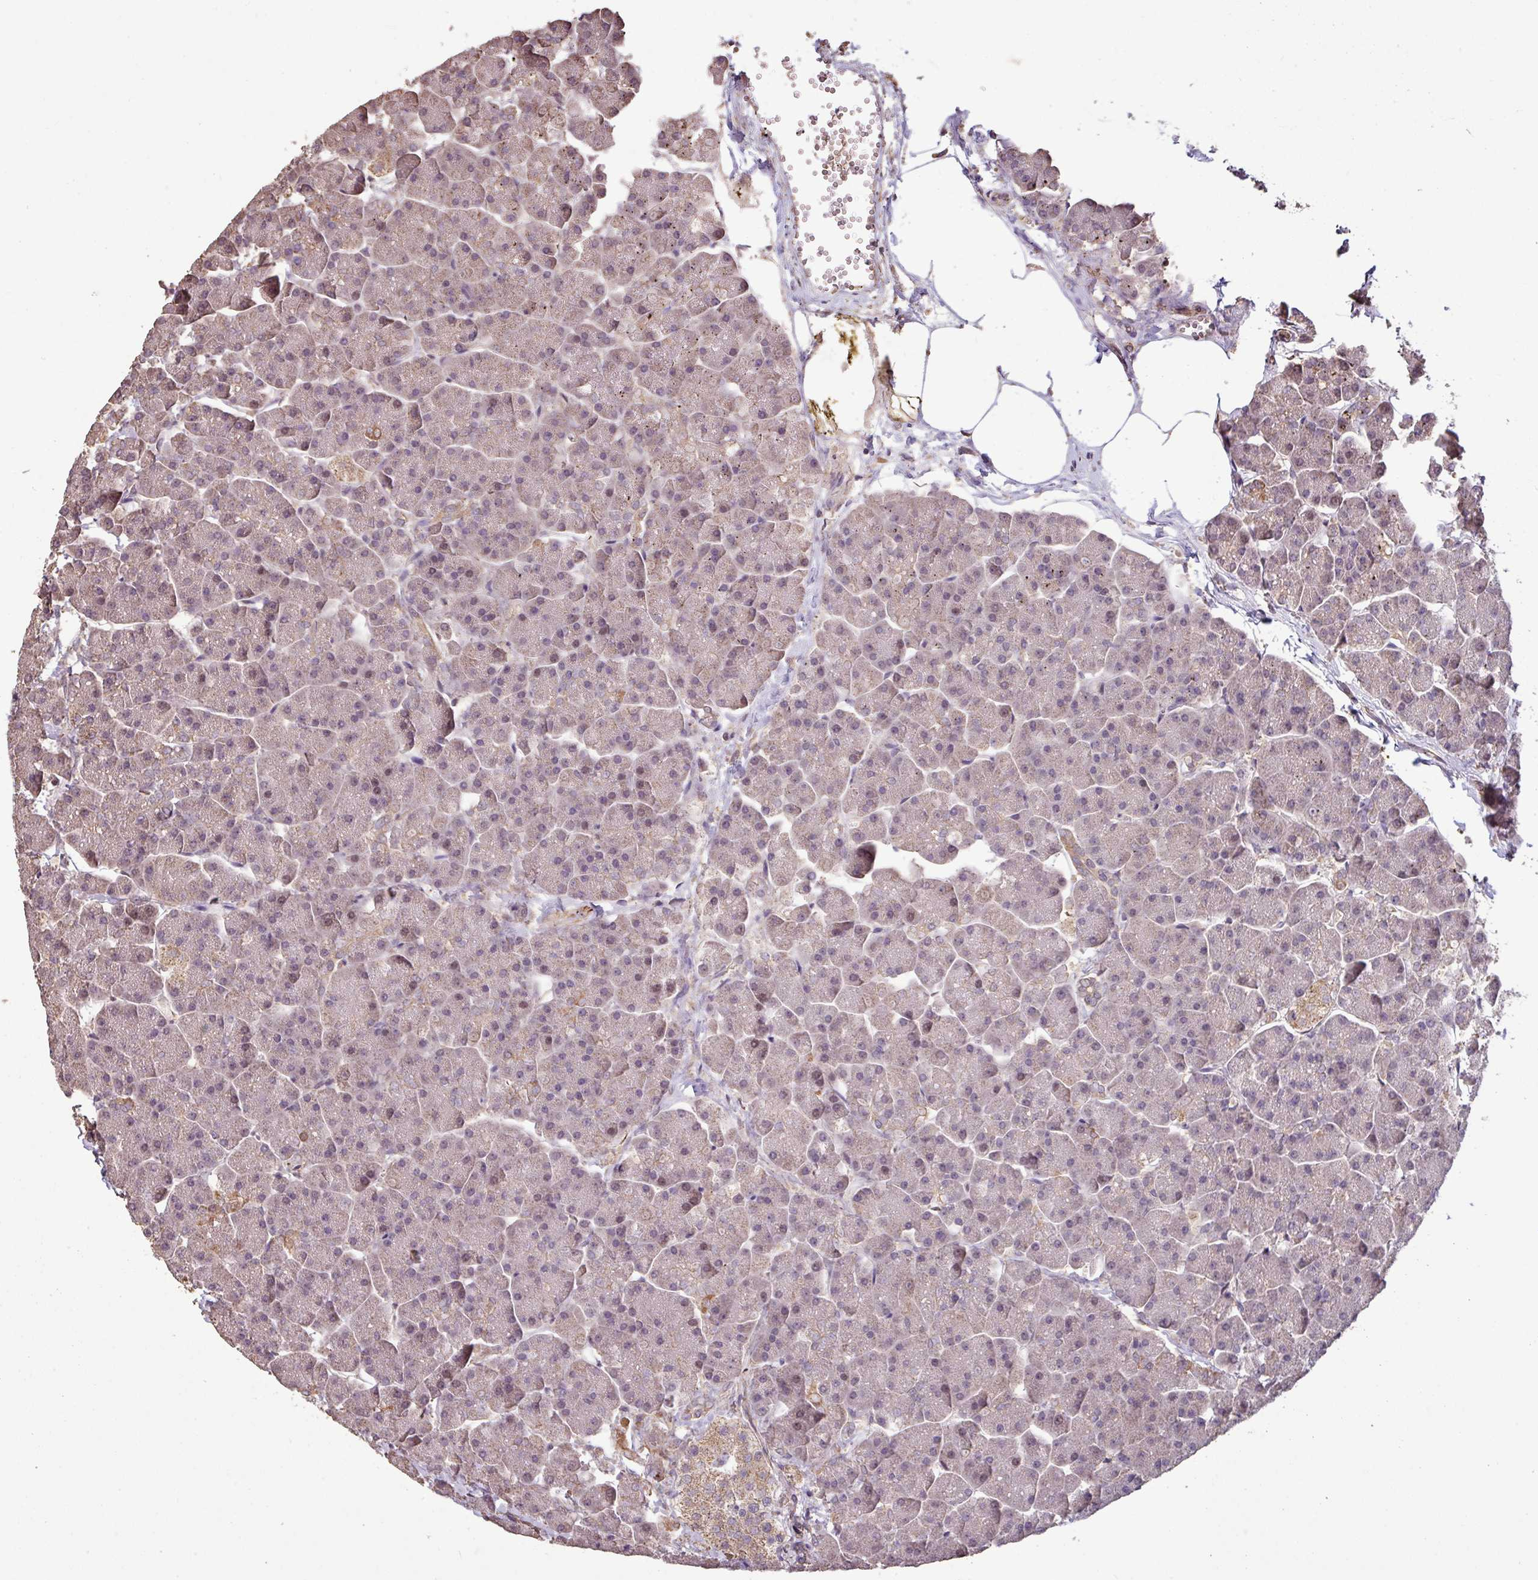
{"staining": {"intensity": "weak", "quantity": "<25%", "location": "cytoplasmic/membranous,nuclear"}, "tissue": "pancreas", "cell_type": "Exocrine glandular cells", "image_type": "normal", "snomed": [{"axis": "morphology", "description": "Normal tissue, NOS"}, {"axis": "topography", "description": "Pancreas"}, {"axis": "topography", "description": "Peripheral nerve tissue"}], "caption": "Photomicrograph shows no protein expression in exocrine glandular cells of unremarkable pancreas.", "gene": "ISLR", "patient": {"sex": "male", "age": 54}}